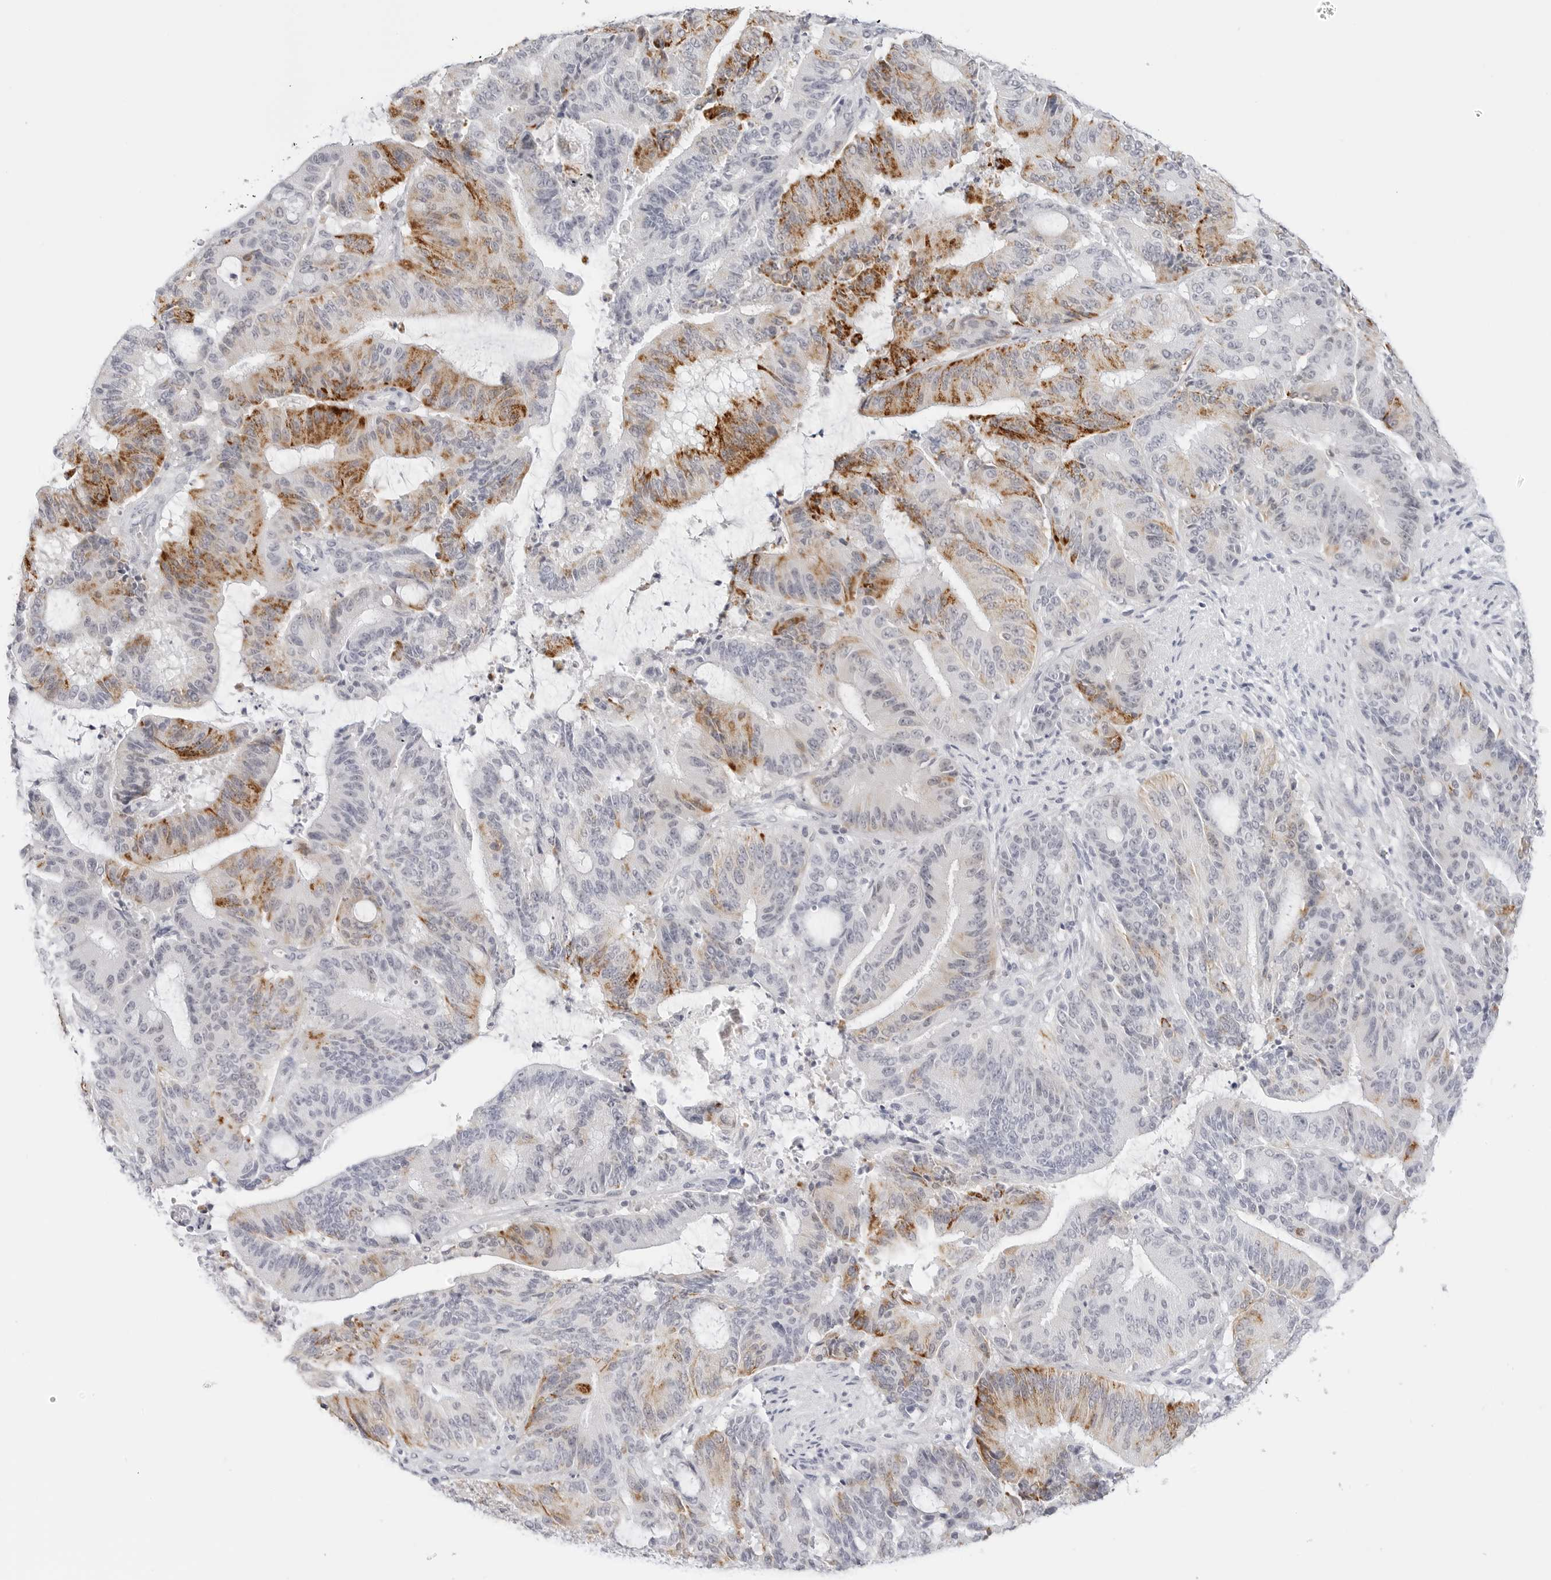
{"staining": {"intensity": "strong", "quantity": "<25%", "location": "cytoplasmic/membranous"}, "tissue": "liver cancer", "cell_type": "Tumor cells", "image_type": "cancer", "snomed": [{"axis": "morphology", "description": "Normal tissue, NOS"}, {"axis": "morphology", "description": "Cholangiocarcinoma"}, {"axis": "topography", "description": "Liver"}, {"axis": "topography", "description": "Peripheral nerve tissue"}], "caption": "Human liver cancer (cholangiocarcinoma) stained with a brown dye displays strong cytoplasmic/membranous positive positivity in about <25% of tumor cells.", "gene": "HMGCS2", "patient": {"sex": "female", "age": 73}}